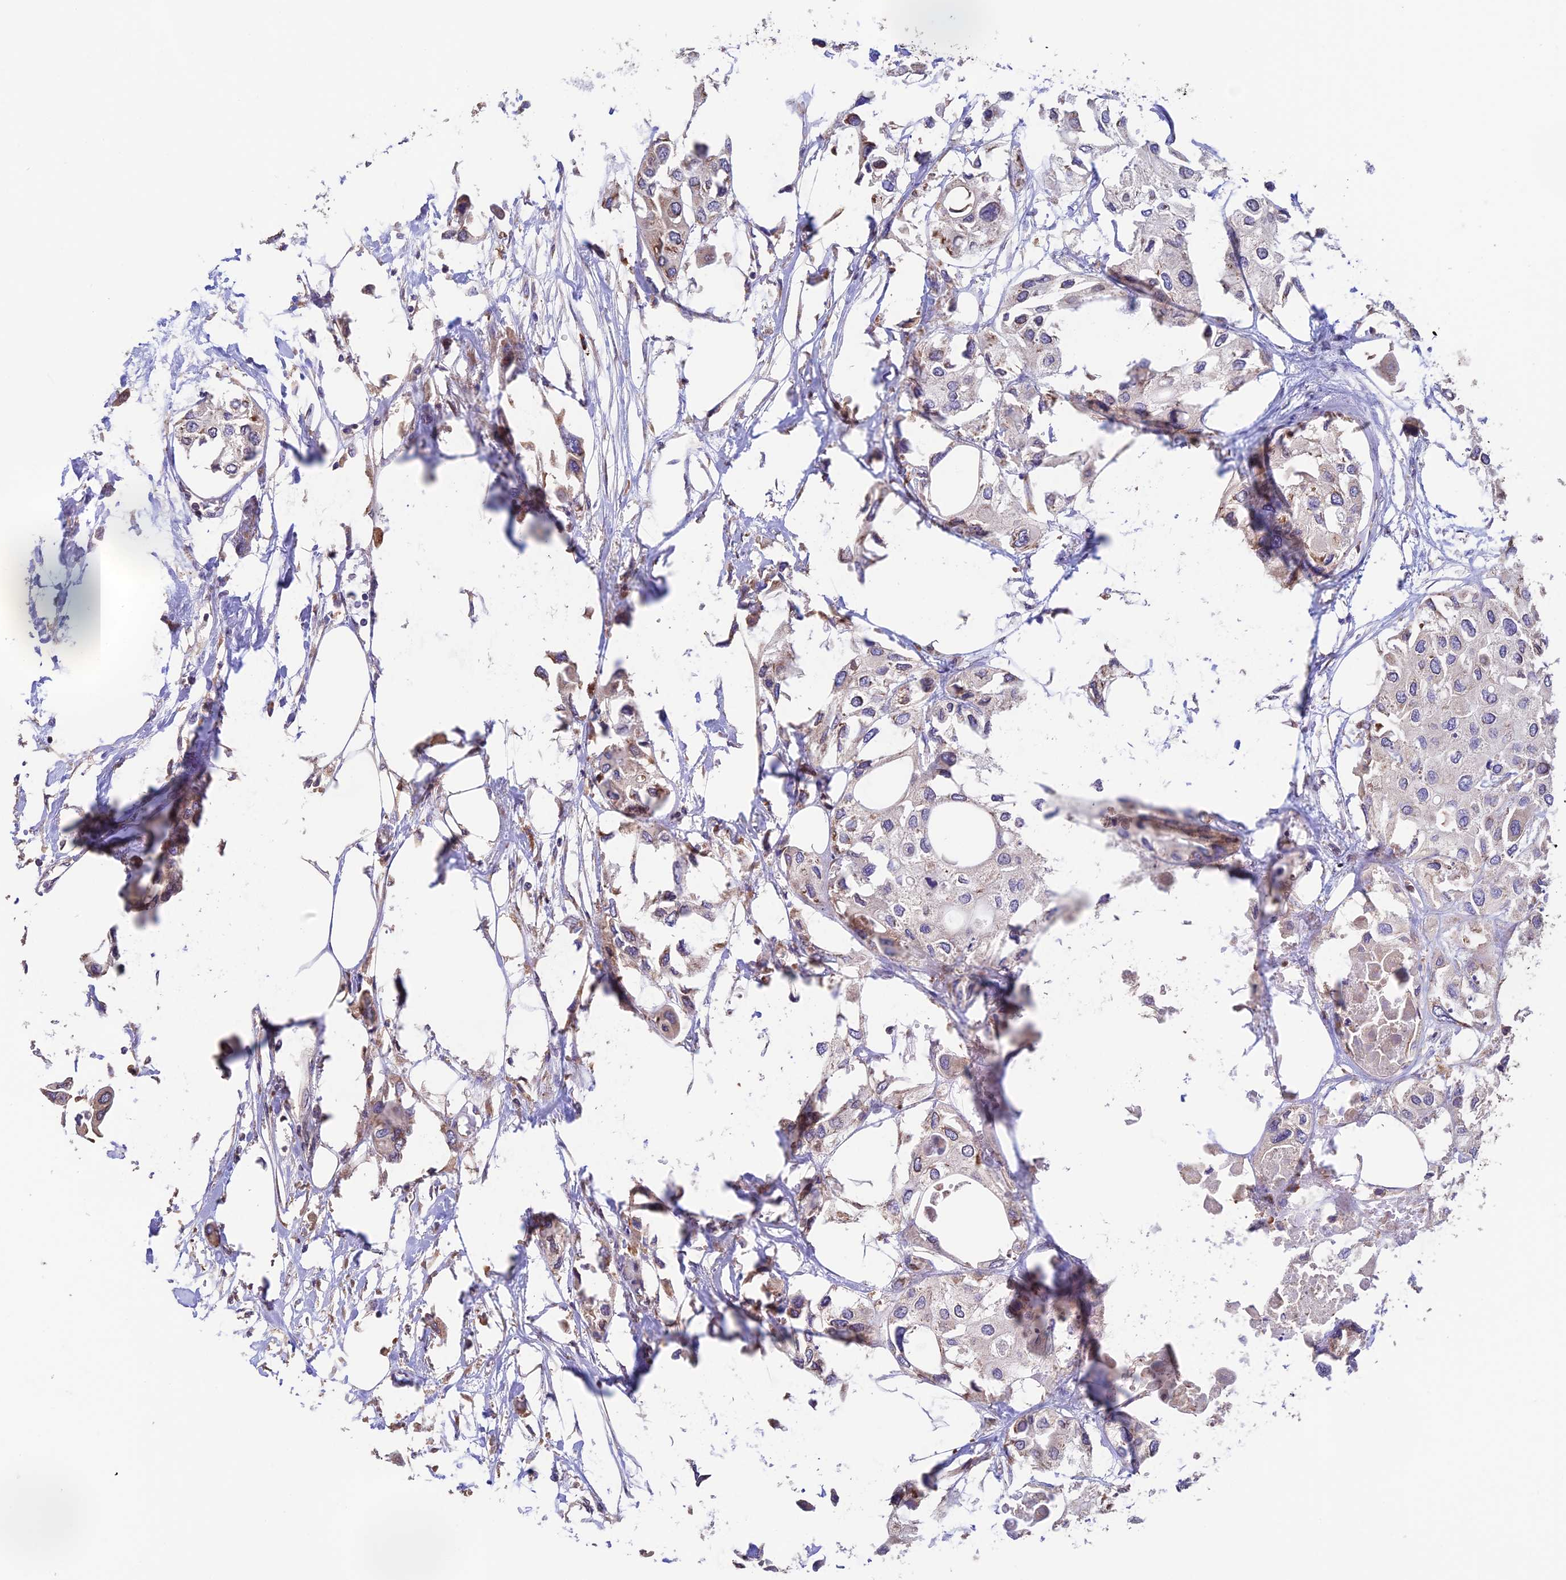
{"staining": {"intensity": "weak", "quantity": "<25%", "location": "cytoplasmic/membranous"}, "tissue": "urothelial cancer", "cell_type": "Tumor cells", "image_type": "cancer", "snomed": [{"axis": "morphology", "description": "Urothelial carcinoma, High grade"}, {"axis": "topography", "description": "Urinary bladder"}], "caption": "This is an immunohistochemistry (IHC) image of urothelial cancer. There is no positivity in tumor cells.", "gene": "EMC3", "patient": {"sex": "male", "age": 64}}